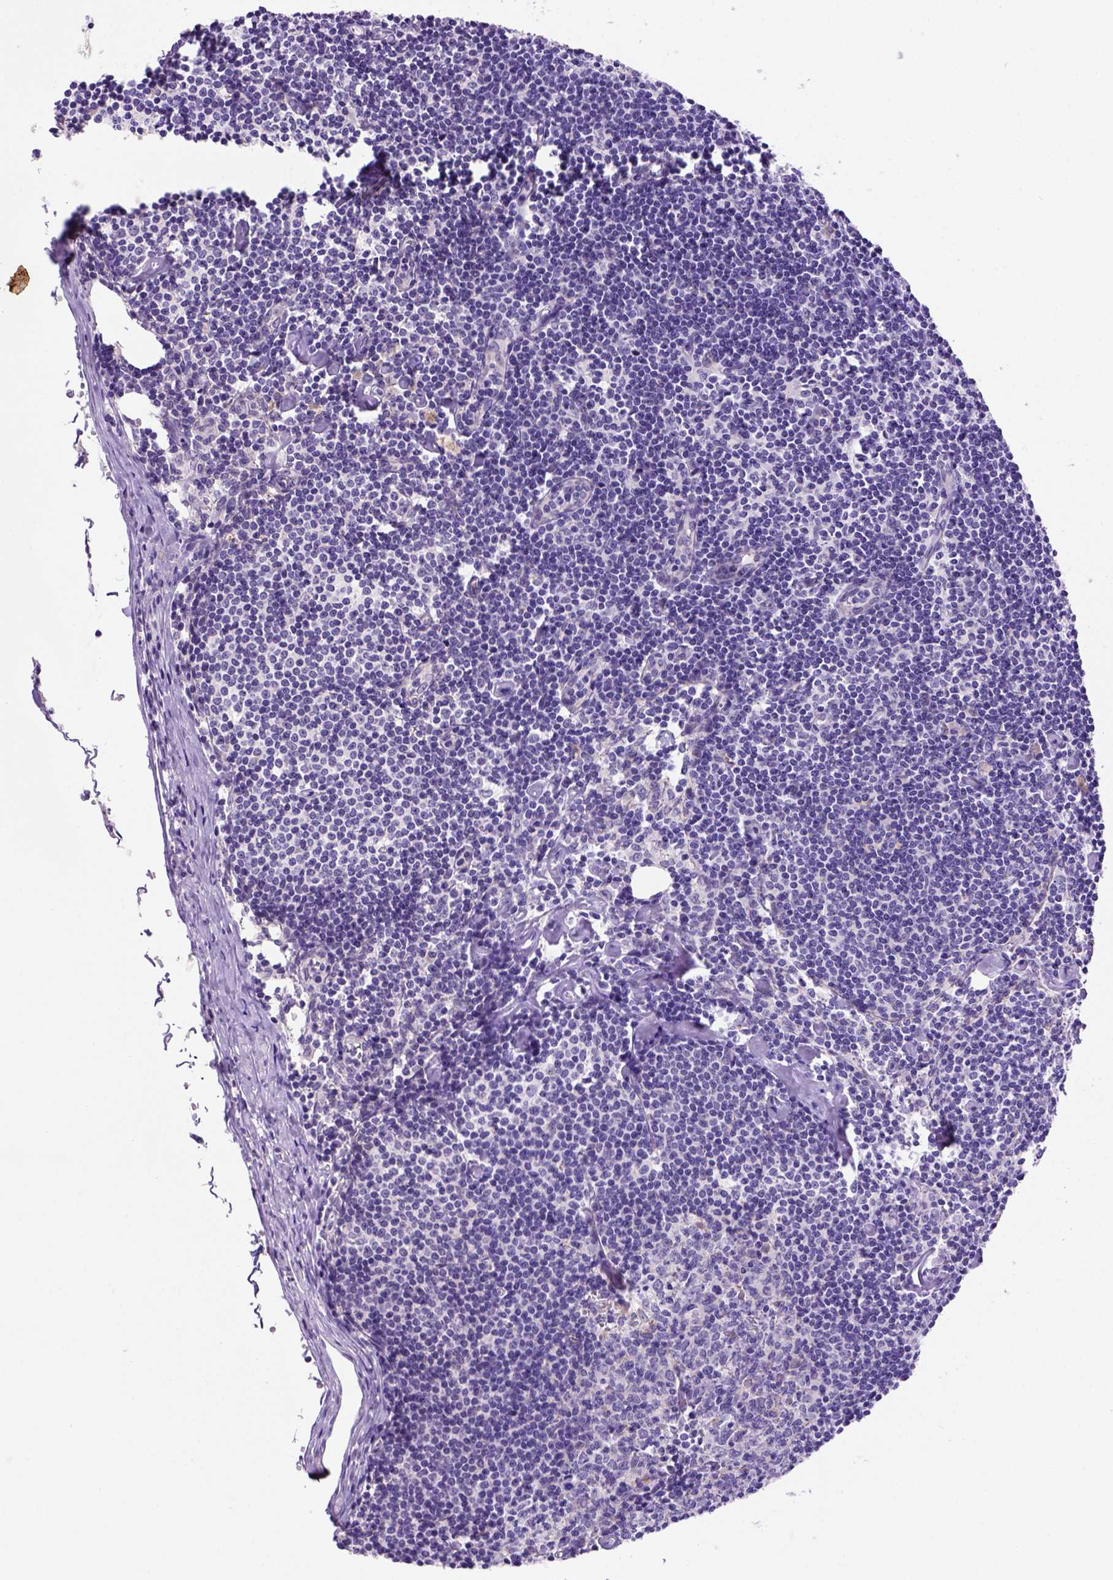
{"staining": {"intensity": "negative", "quantity": "none", "location": "none"}, "tissue": "lymph node", "cell_type": "Germinal center cells", "image_type": "normal", "snomed": [{"axis": "morphology", "description": "Normal tissue, NOS"}, {"axis": "topography", "description": "Lymph node"}], "caption": "The photomicrograph exhibits no staining of germinal center cells in normal lymph node.", "gene": "FAM81B", "patient": {"sex": "female", "age": 42}}